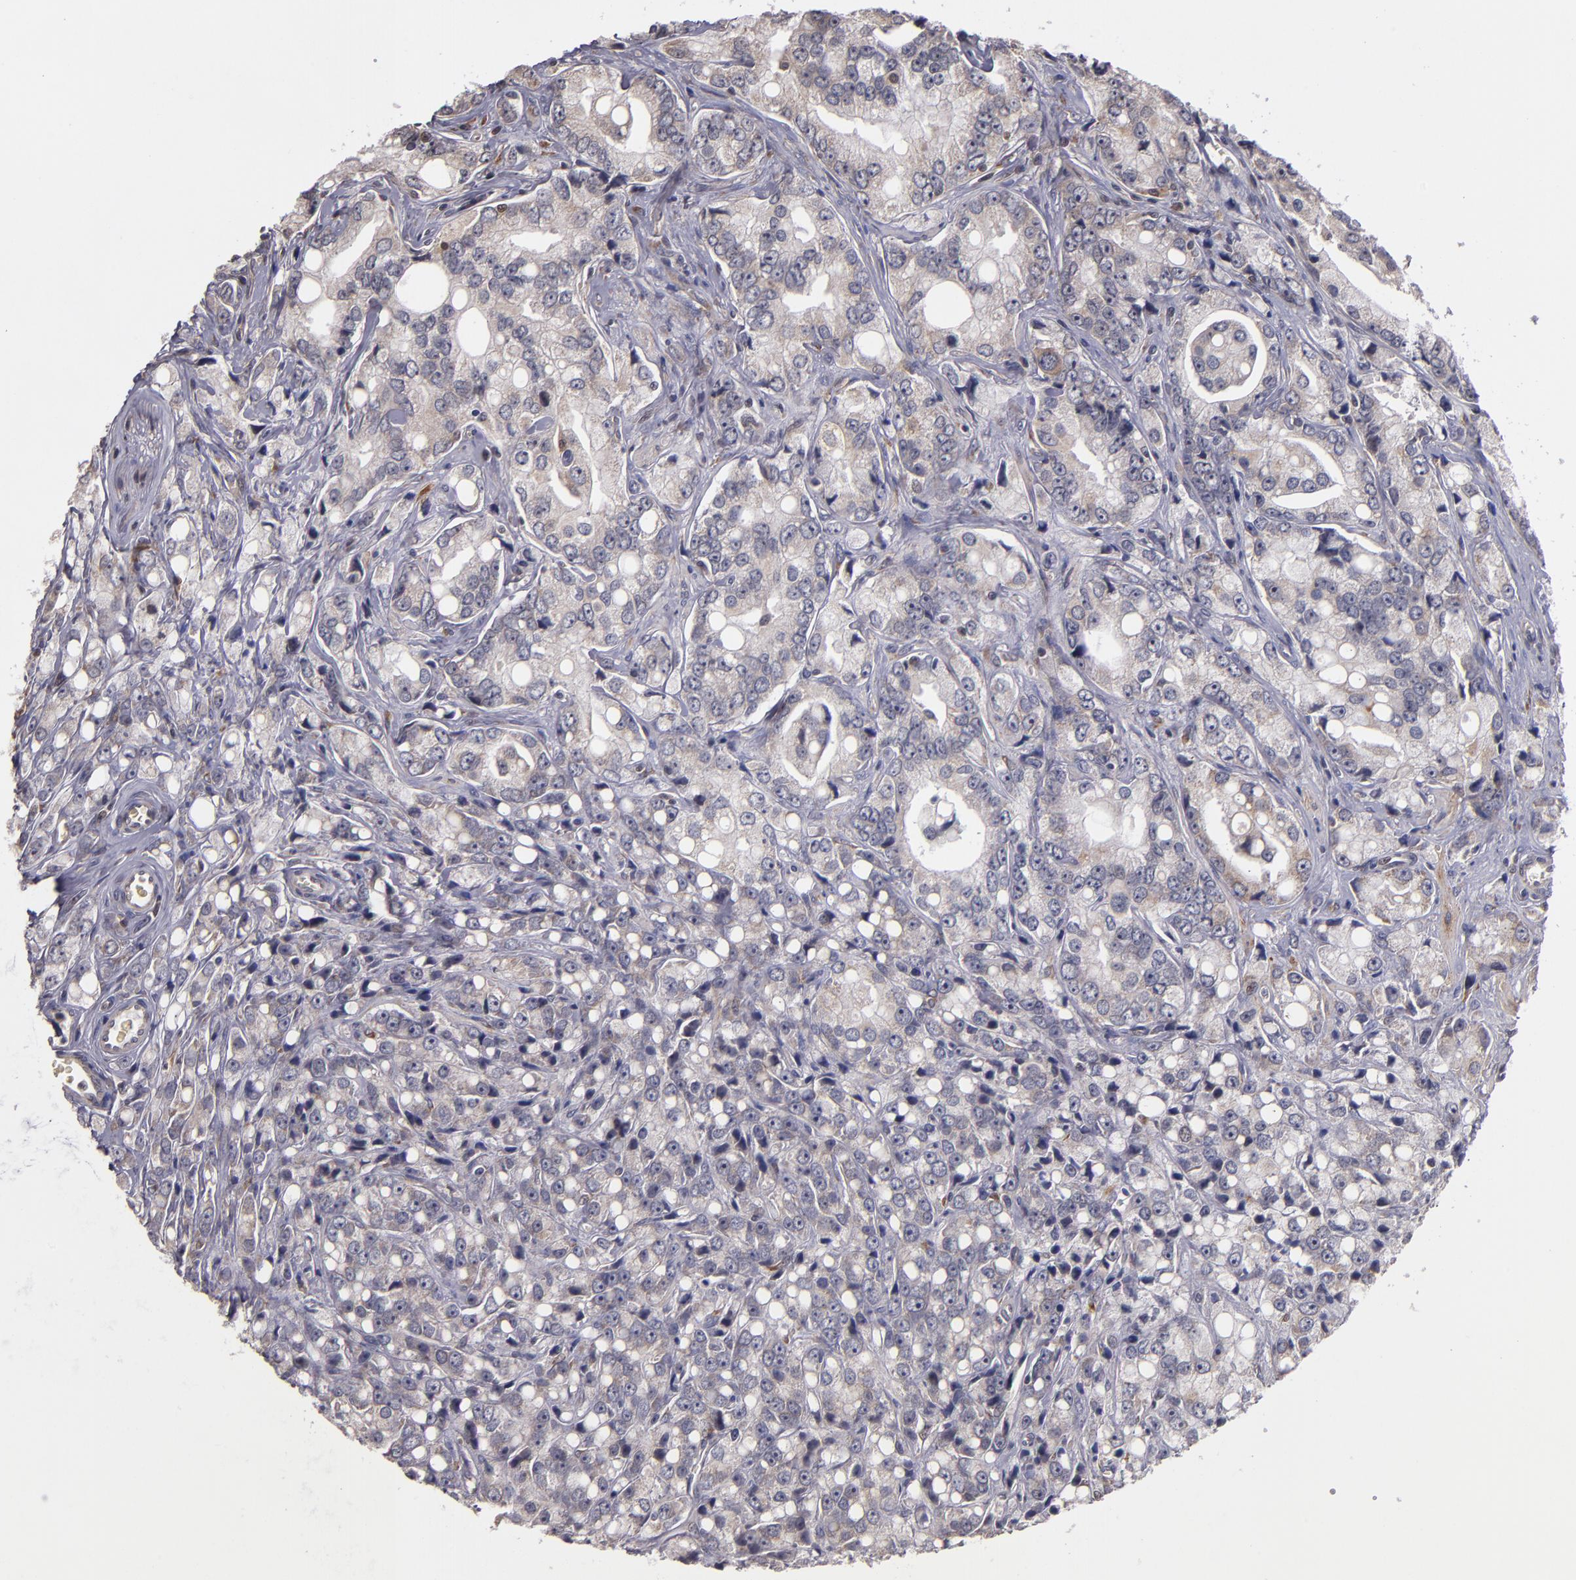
{"staining": {"intensity": "weak", "quantity": ">75%", "location": "cytoplasmic/membranous"}, "tissue": "prostate cancer", "cell_type": "Tumor cells", "image_type": "cancer", "snomed": [{"axis": "morphology", "description": "Adenocarcinoma, High grade"}, {"axis": "topography", "description": "Prostate"}], "caption": "Immunohistochemical staining of human prostate cancer (adenocarcinoma (high-grade)) exhibits low levels of weak cytoplasmic/membranous staining in approximately >75% of tumor cells.", "gene": "CASP1", "patient": {"sex": "male", "age": 67}}